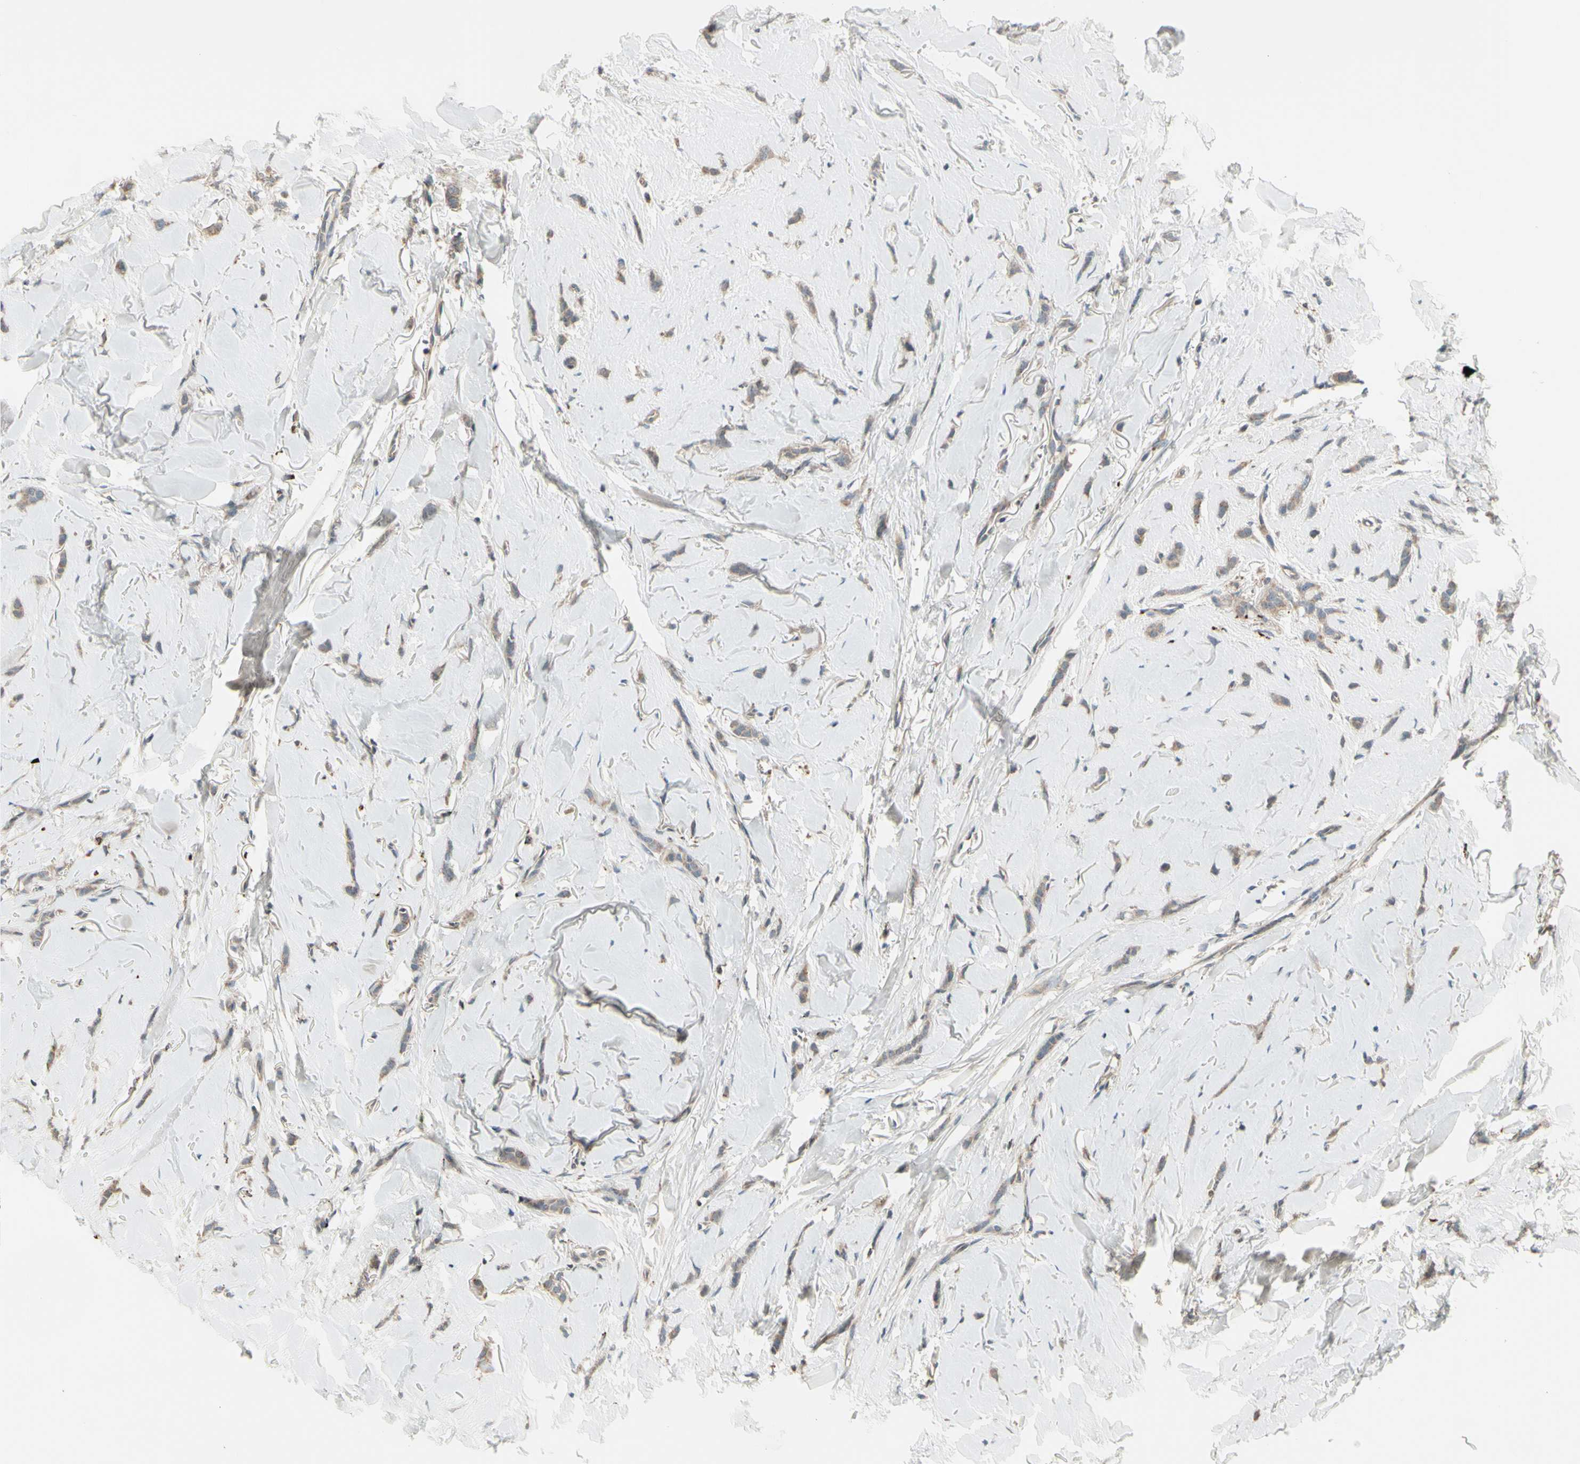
{"staining": {"intensity": "weak", "quantity": ">75%", "location": "cytoplasmic/membranous"}, "tissue": "breast cancer", "cell_type": "Tumor cells", "image_type": "cancer", "snomed": [{"axis": "morphology", "description": "Lobular carcinoma"}, {"axis": "topography", "description": "Skin"}, {"axis": "topography", "description": "Breast"}], "caption": "High-power microscopy captured an immunohistochemistry histopathology image of breast lobular carcinoma, revealing weak cytoplasmic/membranous staining in about >75% of tumor cells. (IHC, brightfield microscopy, high magnification).", "gene": "OSTM1", "patient": {"sex": "female", "age": 46}}